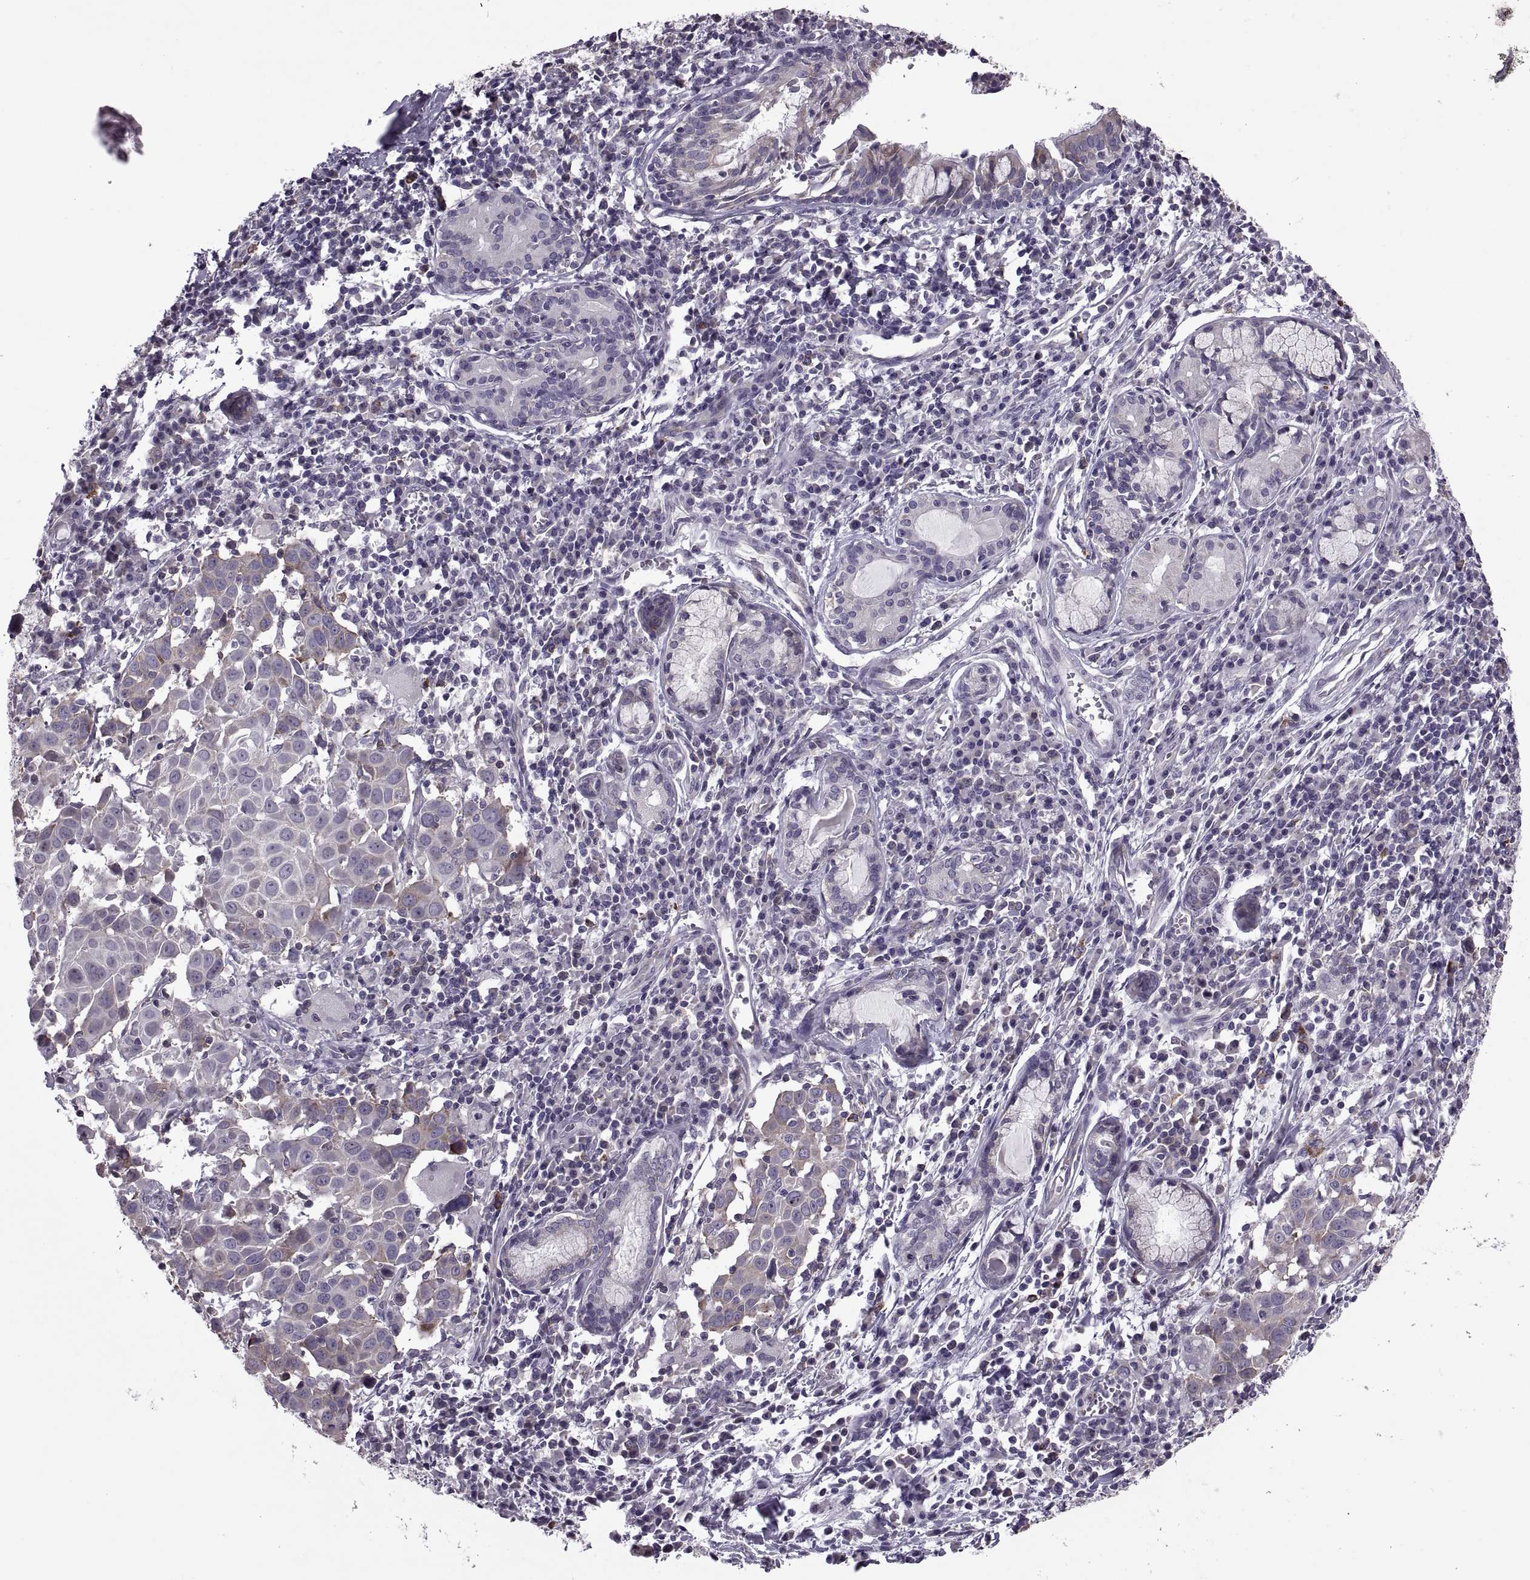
{"staining": {"intensity": "weak", "quantity": "<25%", "location": "cytoplasmic/membranous"}, "tissue": "lung cancer", "cell_type": "Tumor cells", "image_type": "cancer", "snomed": [{"axis": "morphology", "description": "Squamous cell carcinoma, NOS"}, {"axis": "topography", "description": "Lung"}], "caption": "There is no significant expression in tumor cells of squamous cell carcinoma (lung).", "gene": "PABPC1", "patient": {"sex": "male", "age": 57}}